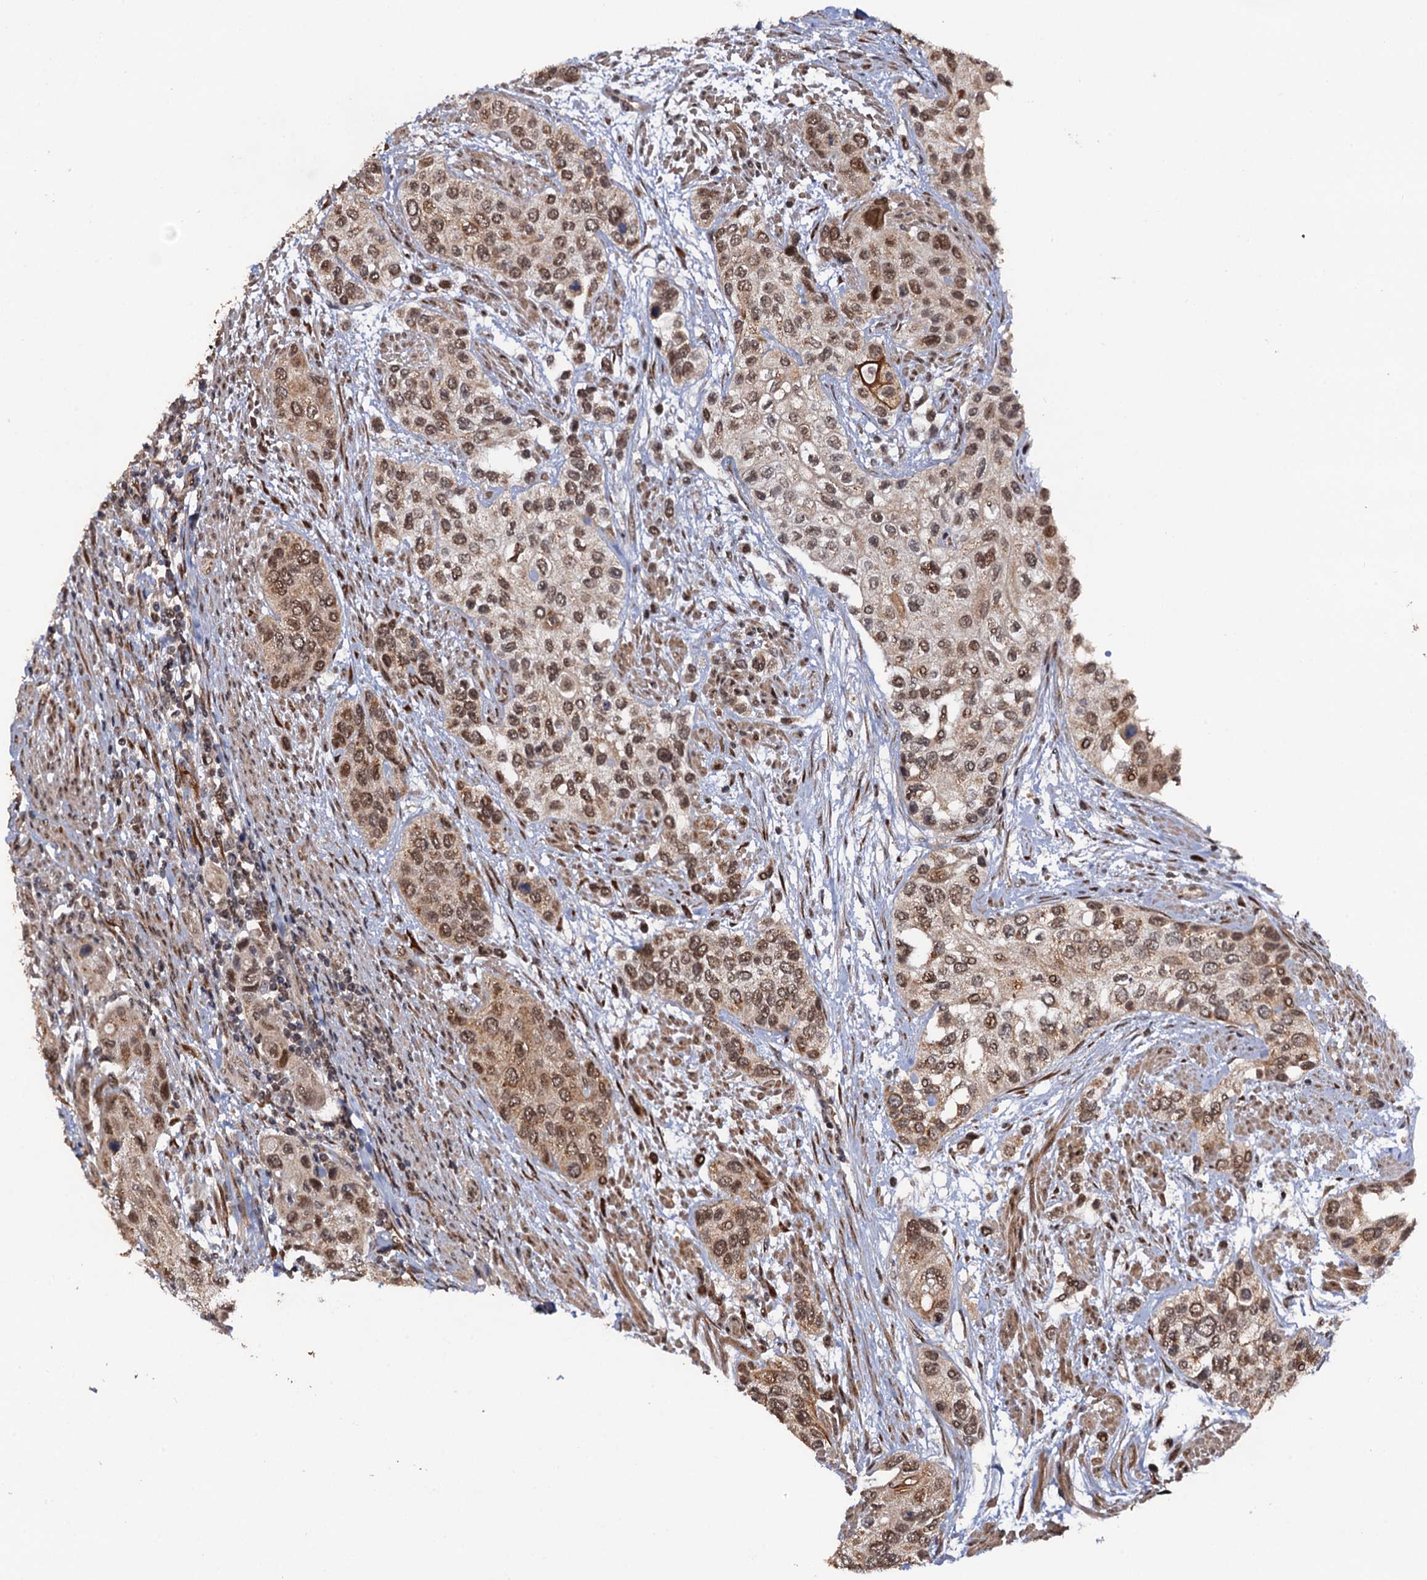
{"staining": {"intensity": "moderate", "quantity": ">75%", "location": "nuclear"}, "tissue": "urothelial cancer", "cell_type": "Tumor cells", "image_type": "cancer", "snomed": [{"axis": "morphology", "description": "Normal tissue, NOS"}, {"axis": "morphology", "description": "Urothelial carcinoma, High grade"}, {"axis": "topography", "description": "Vascular tissue"}, {"axis": "topography", "description": "Urinary bladder"}], "caption": "Immunohistochemical staining of urothelial cancer reveals moderate nuclear protein staining in approximately >75% of tumor cells.", "gene": "LRRC63", "patient": {"sex": "female", "age": 56}}